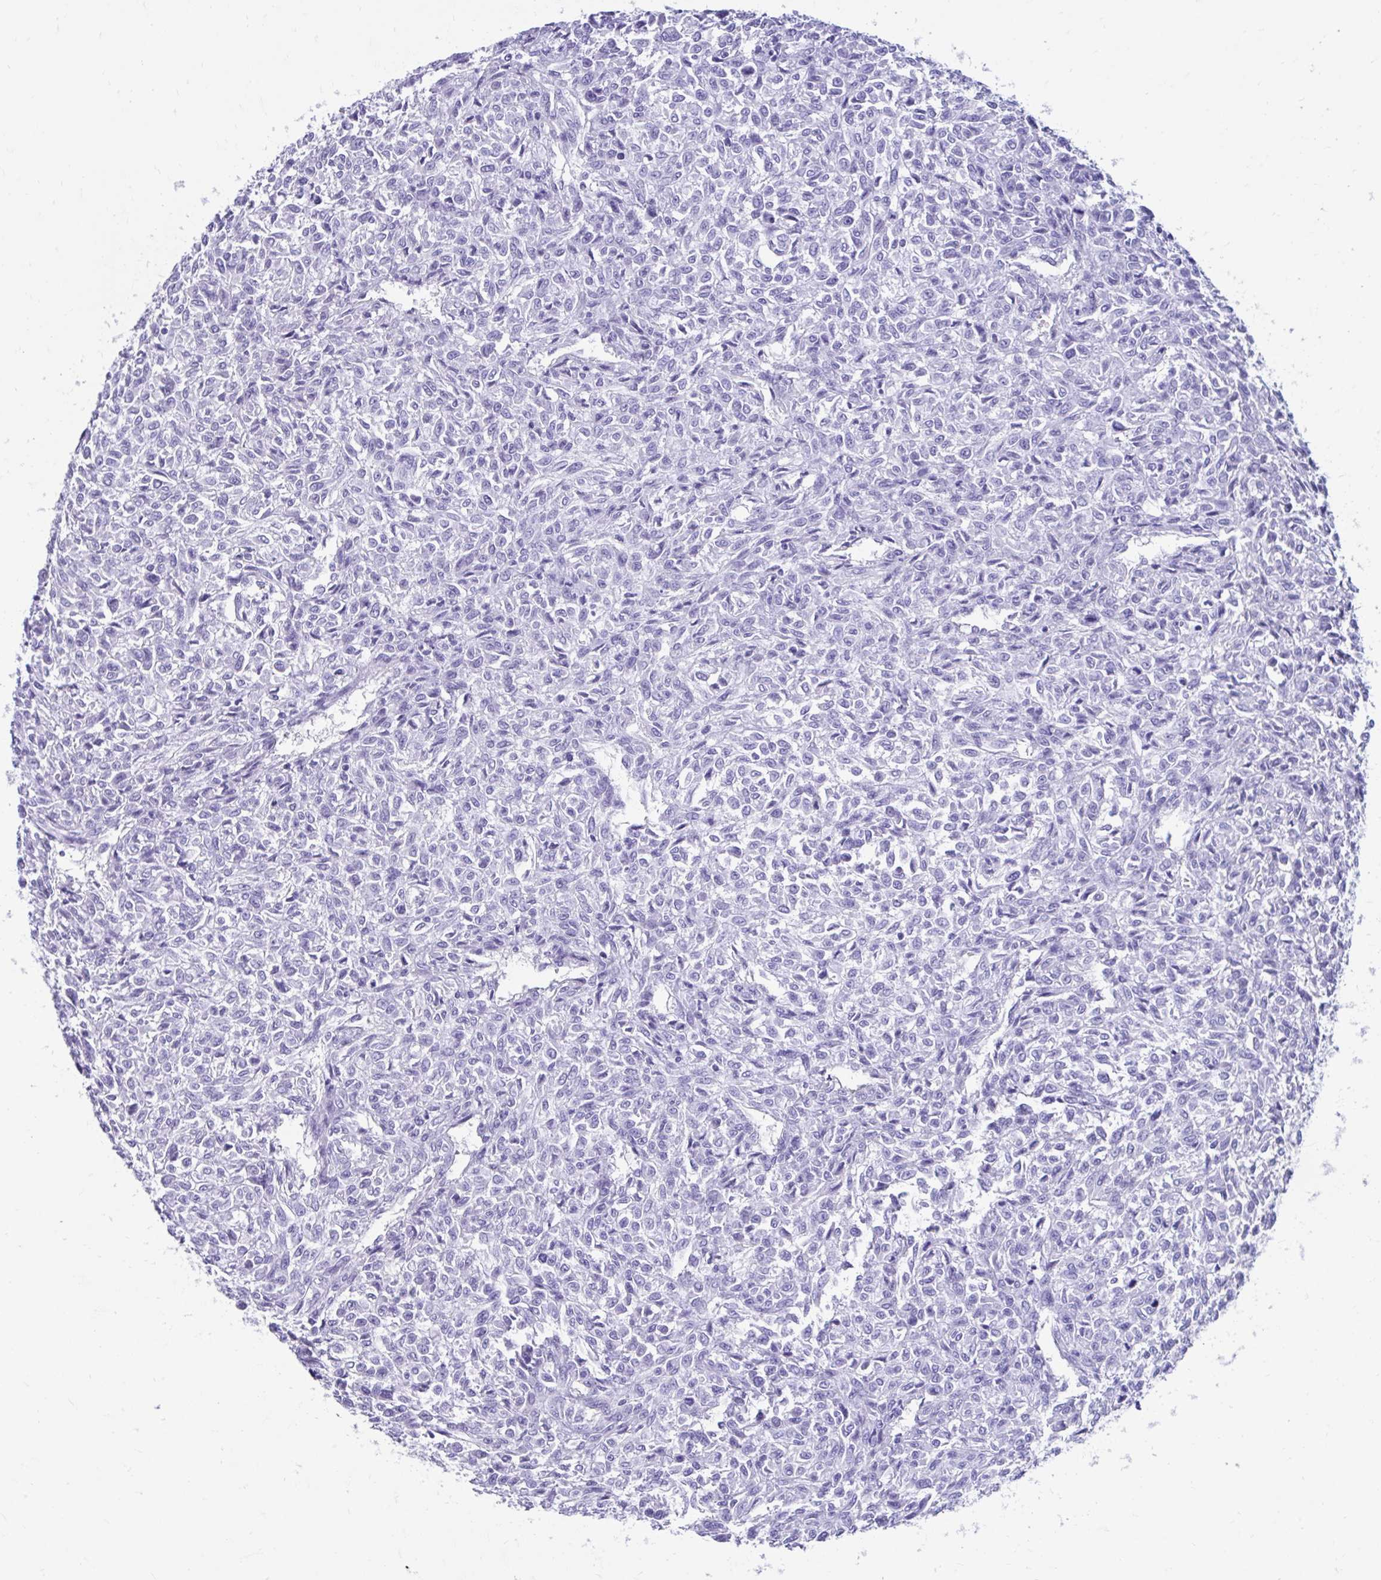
{"staining": {"intensity": "negative", "quantity": "none", "location": "none"}, "tissue": "renal cancer", "cell_type": "Tumor cells", "image_type": "cancer", "snomed": [{"axis": "morphology", "description": "Adenocarcinoma, NOS"}, {"axis": "topography", "description": "Kidney"}], "caption": "Tumor cells are negative for protein expression in human renal adenocarcinoma.", "gene": "SMIM9", "patient": {"sex": "male", "age": 58}}